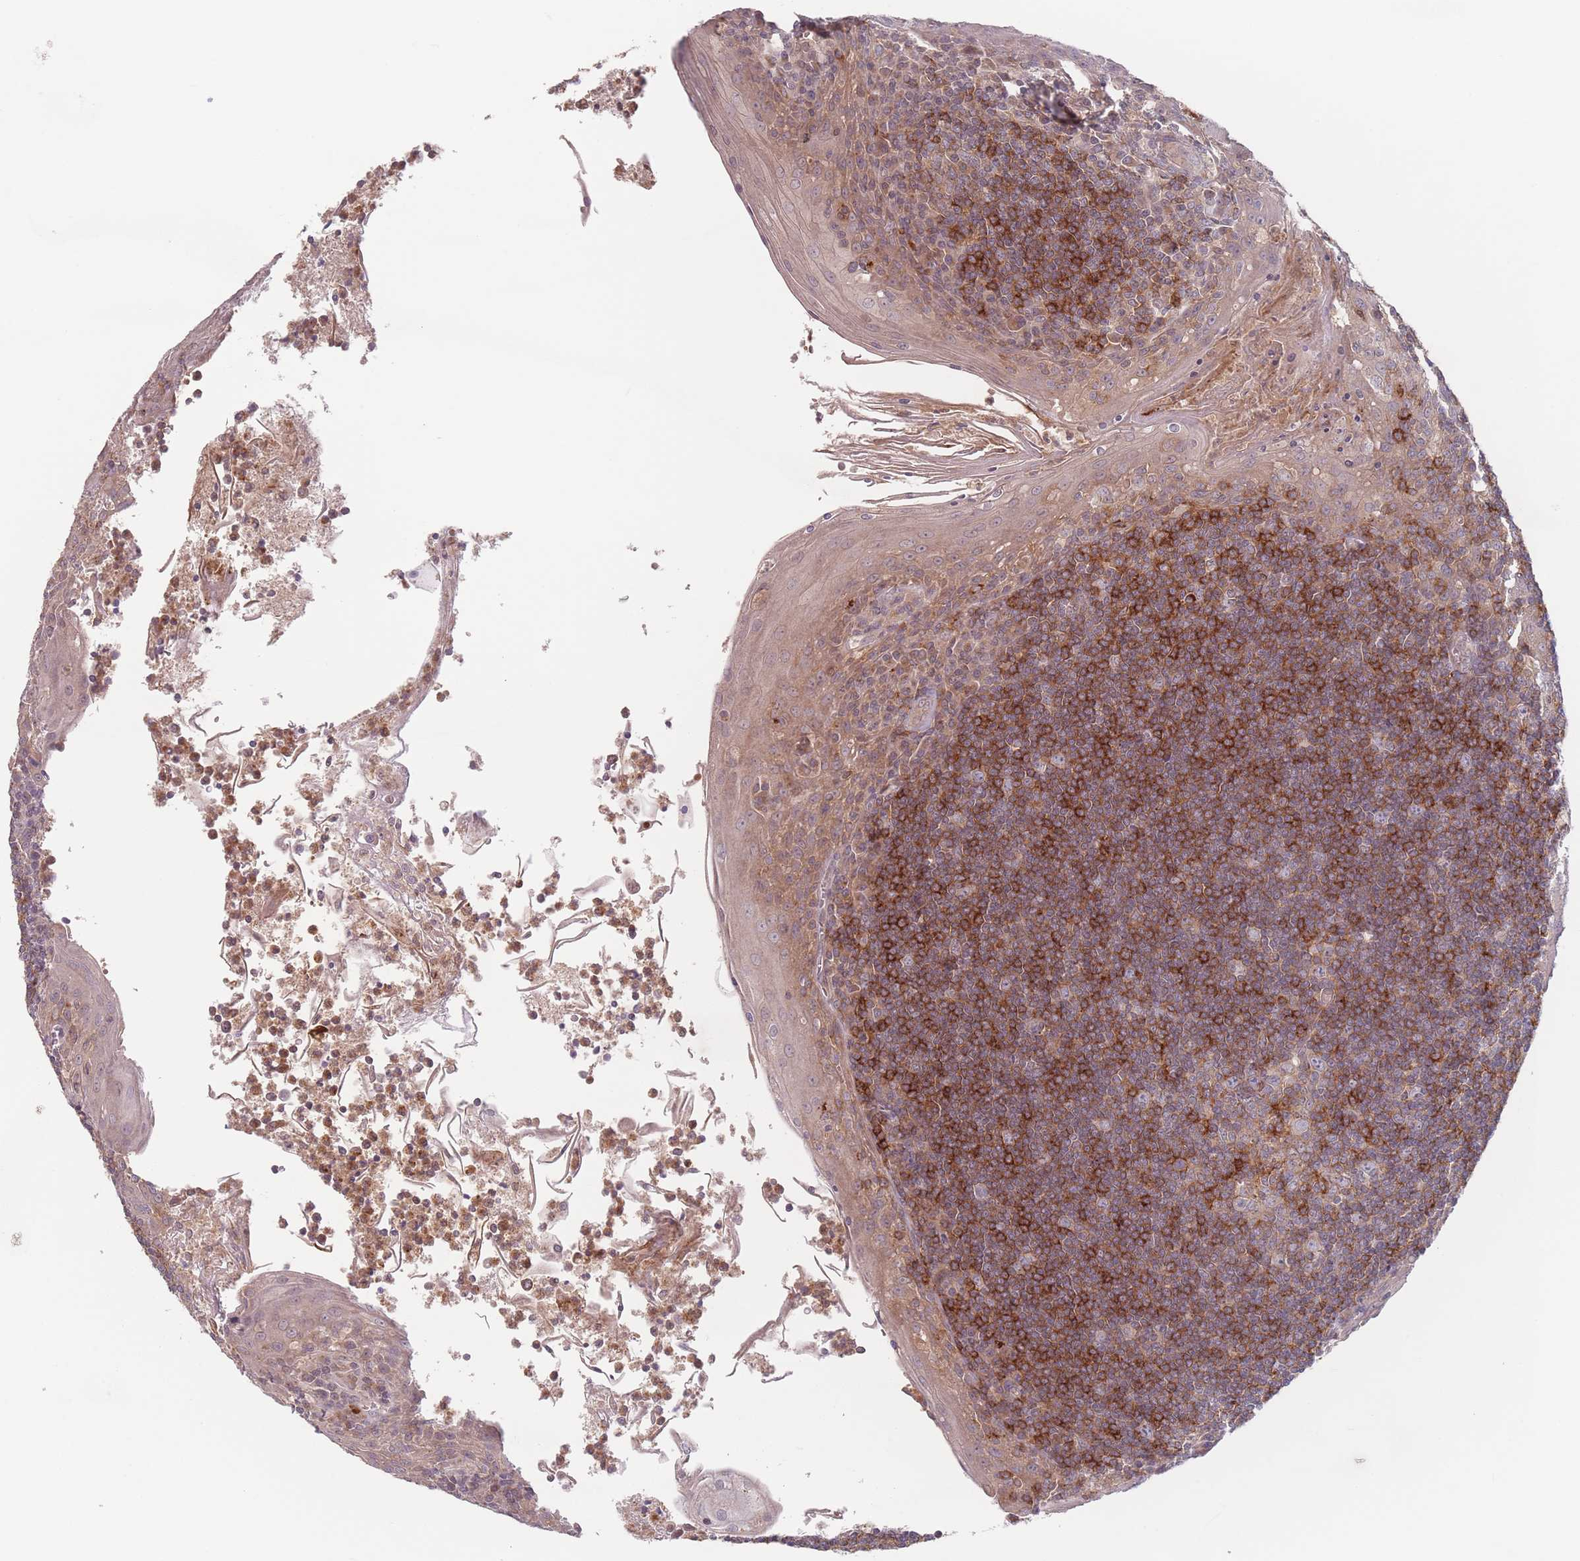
{"staining": {"intensity": "moderate", "quantity": ">75%", "location": "cytoplasmic/membranous"}, "tissue": "tonsil", "cell_type": "Germinal center cells", "image_type": "normal", "snomed": [{"axis": "morphology", "description": "Normal tissue, NOS"}, {"axis": "topography", "description": "Tonsil"}], "caption": "Germinal center cells display moderate cytoplasmic/membranous expression in approximately >75% of cells in normal tonsil.", "gene": "PPM1A", "patient": {"sex": "male", "age": 27}}